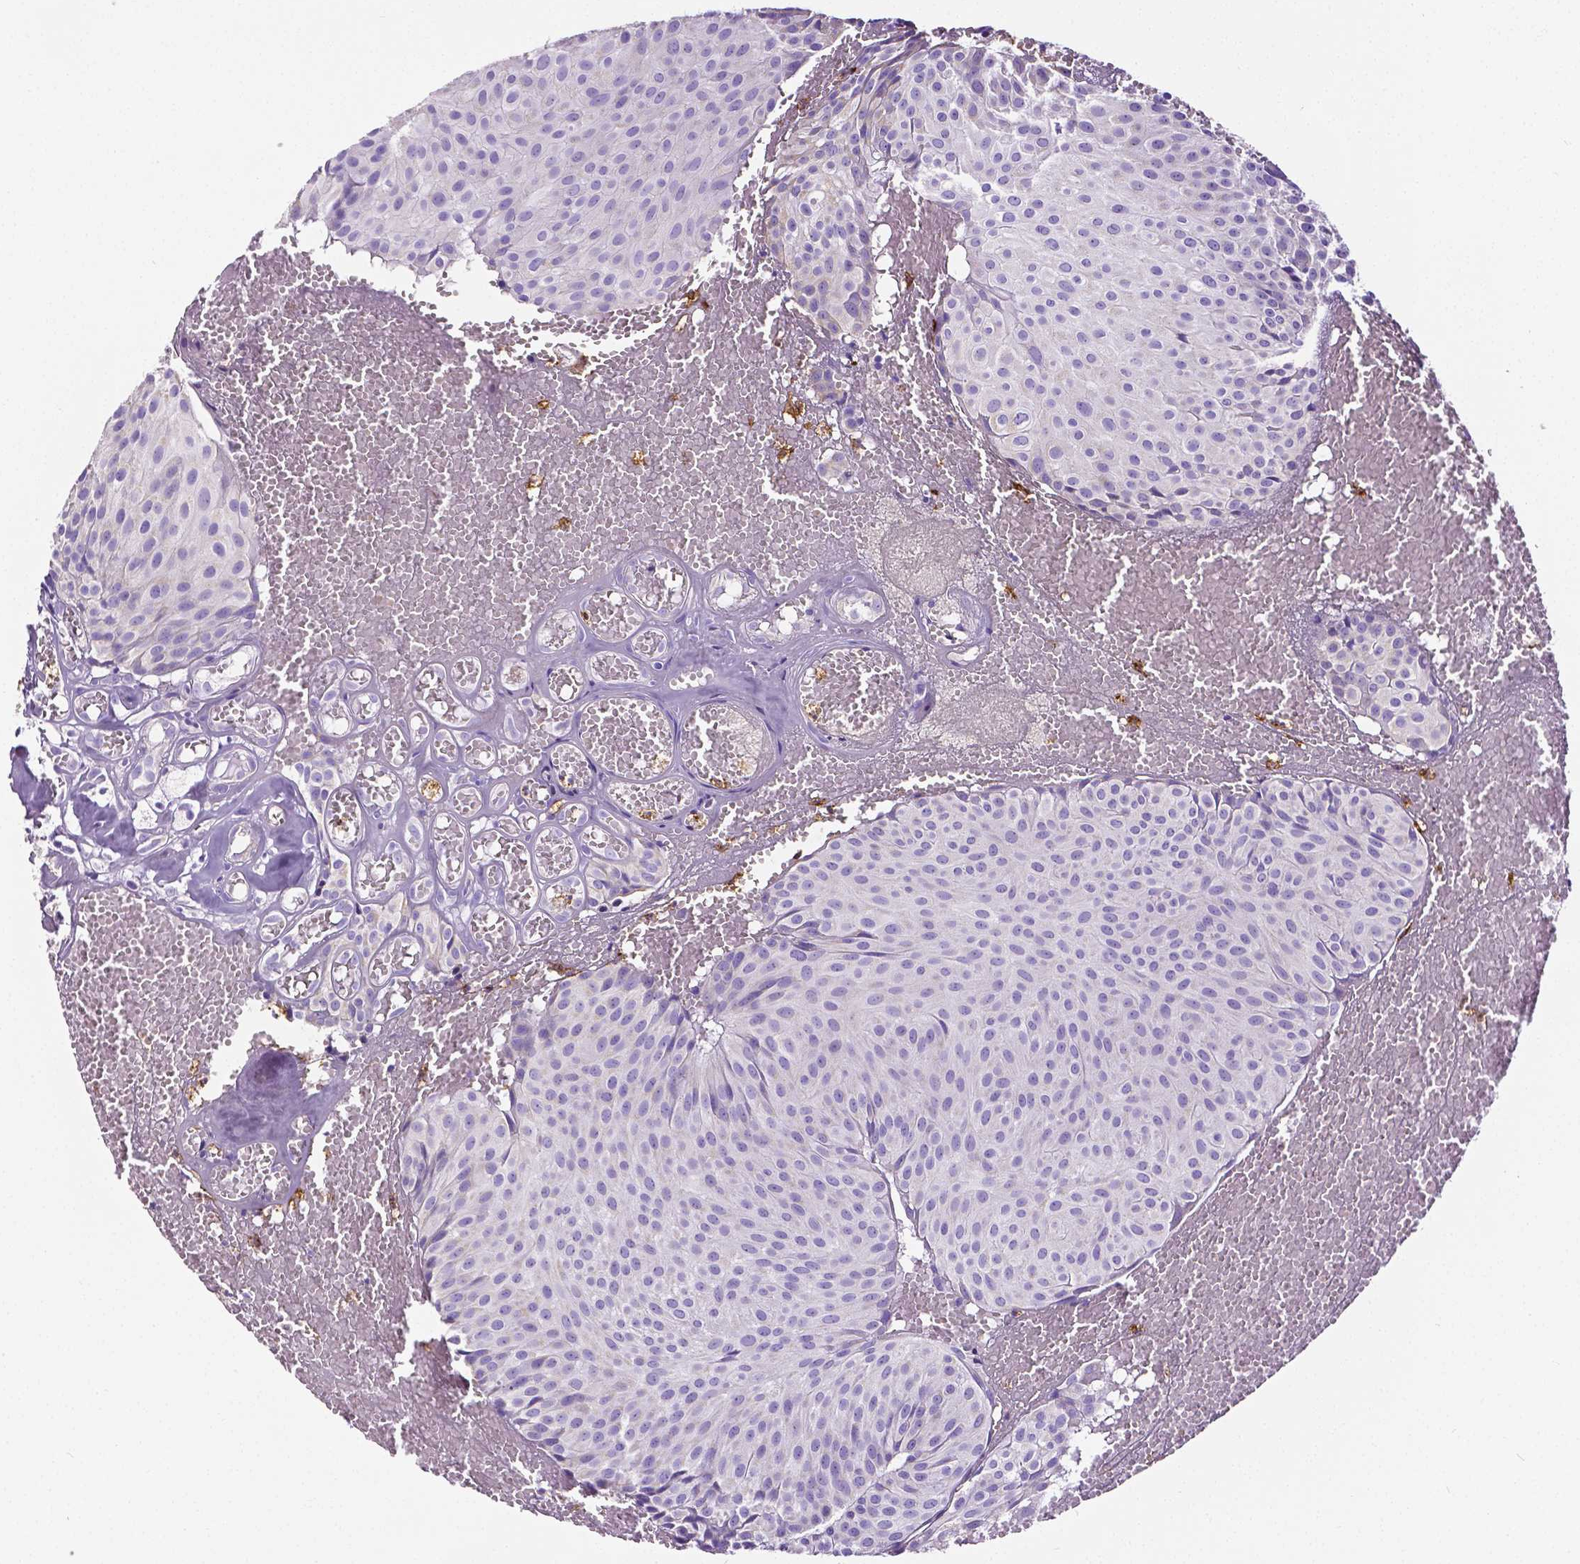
{"staining": {"intensity": "negative", "quantity": "none", "location": "none"}, "tissue": "urothelial cancer", "cell_type": "Tumor cells", "image_type": "cancer", "snomed": [{"axis": "morphology", "description": "Urothelial carcinoma, Low grade"}, {"axis": "topography", "description": "Urinary bladder"}], "caption": "Urothelial carcinoma (low-grade) was stained to show a protein in brown. There is no significant positivity in tumor cells. (Brightfield microscopy of DAB IHC at high magnification).", "gene": "MMP9", "patient": {"sex": "male", "age": 63}}